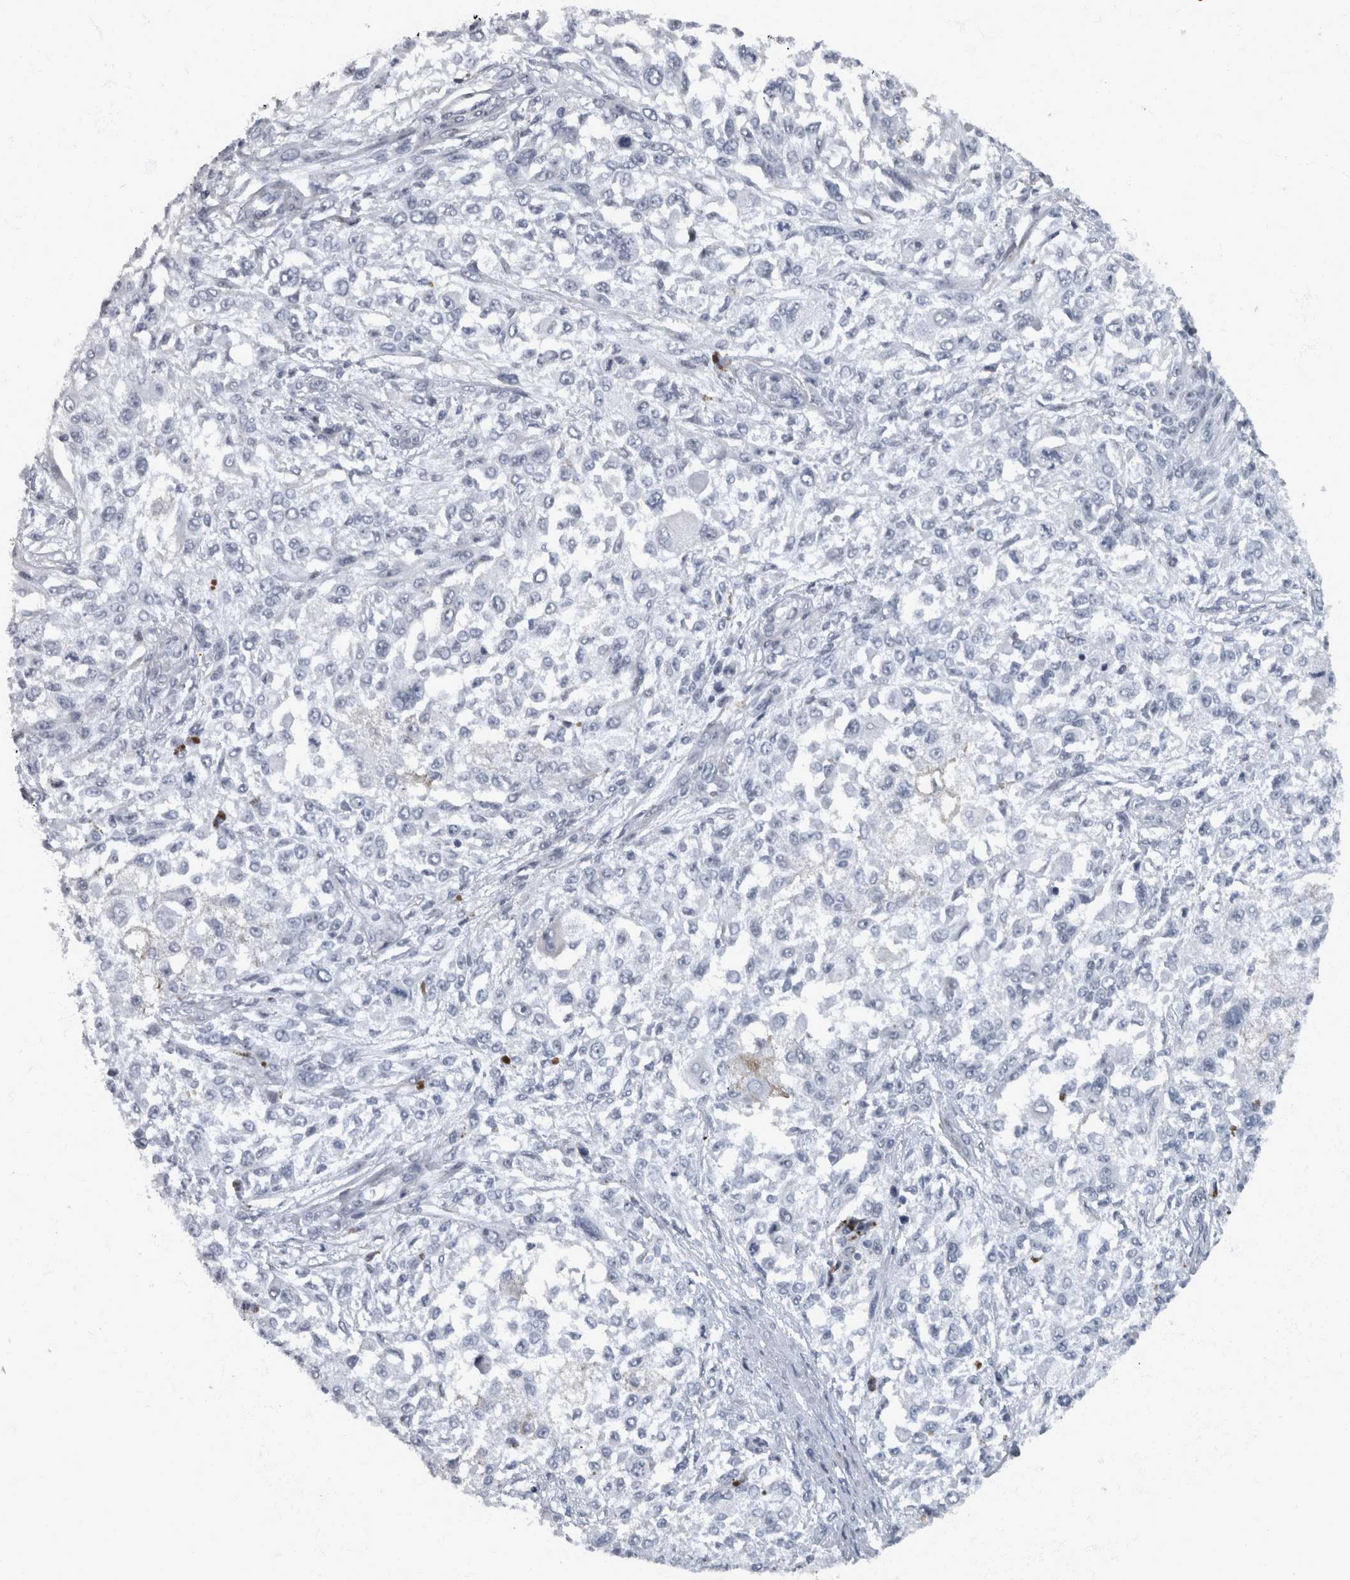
{"staining": {"intensity": "negative", "quantity": "none", "location": "none"}, "tissue": "melanoma", "cell_type": "Tumor cells", "image_type": "cancer", "snomed": [{"axis": "morphology", "description": "Necrosis, NOS"}, {"axis": "morphology", "description": "Malignant melanoma, NOS"}, {"axis": "topography", "description": "Skin"}], "caption": "The image exhibits no staining of tumor cells in melanoma.", "gene": "WDR33", "patient": {"sex": "female", "age": 87}}